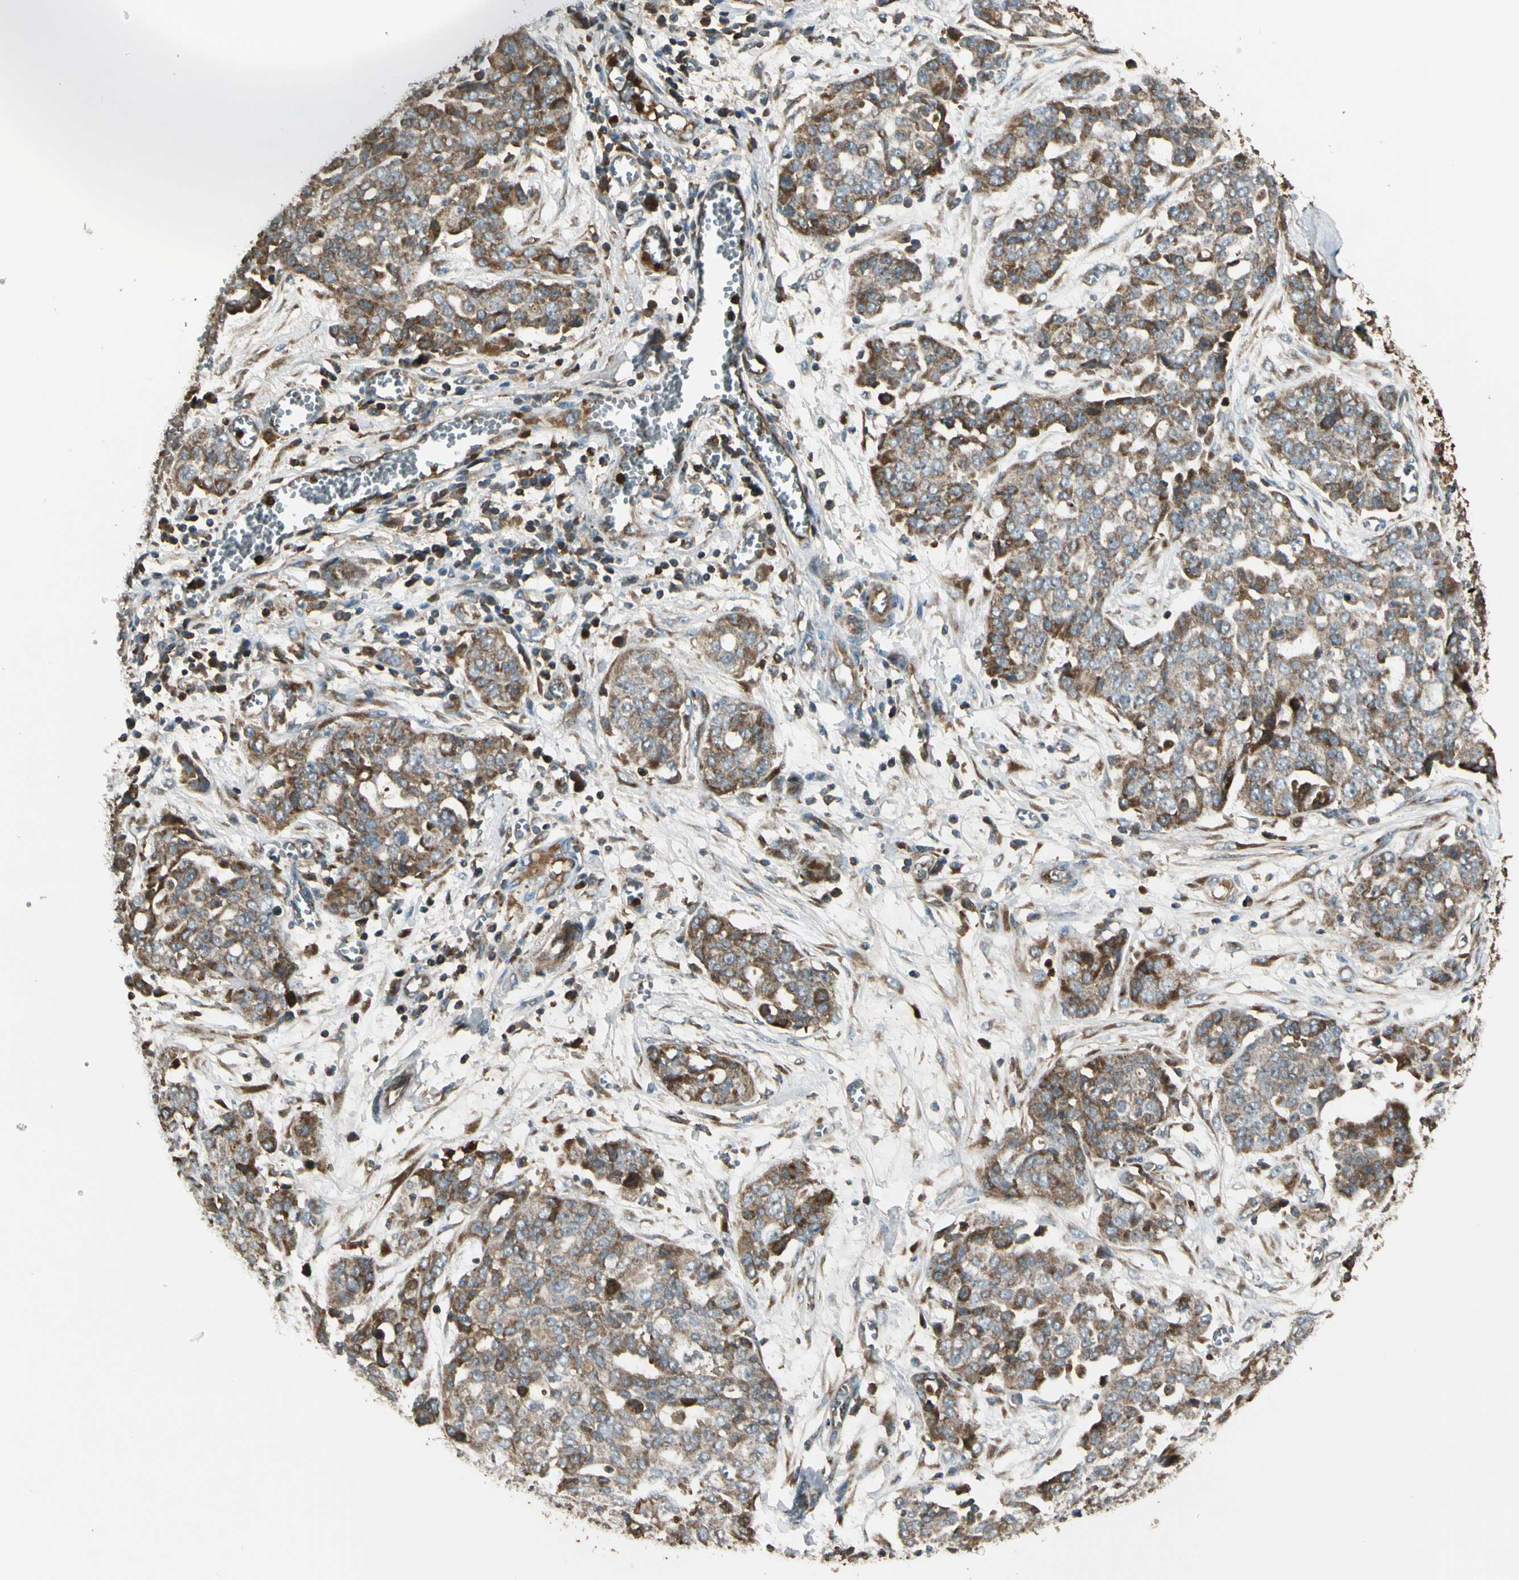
{"staining": {"intensity": "moderate", "quantity": ">75%", "location": "cytoplasmic/membranous"}, "tissue": "ovarian cancer", "cell_type": "Tumor cells", "image_type": "cancer", "snomed": [{"axis": "morphology", "description": "Cystadenocarcinoma, serous, NOS"}, {"axis": "topography", "description": "Soft tissue"}, {"axis": "topography", "description": "Ovary"}], "caption": "An IHC micrograph of neoplastic tissue is shown. Protein staining in brown shows moderate cytoplasmic/membranous positivity in ovarian serous cystadenocarcinoma within tumor cells.", "gene": "STX11", "patient": {"sex": "female", "age": 57}}